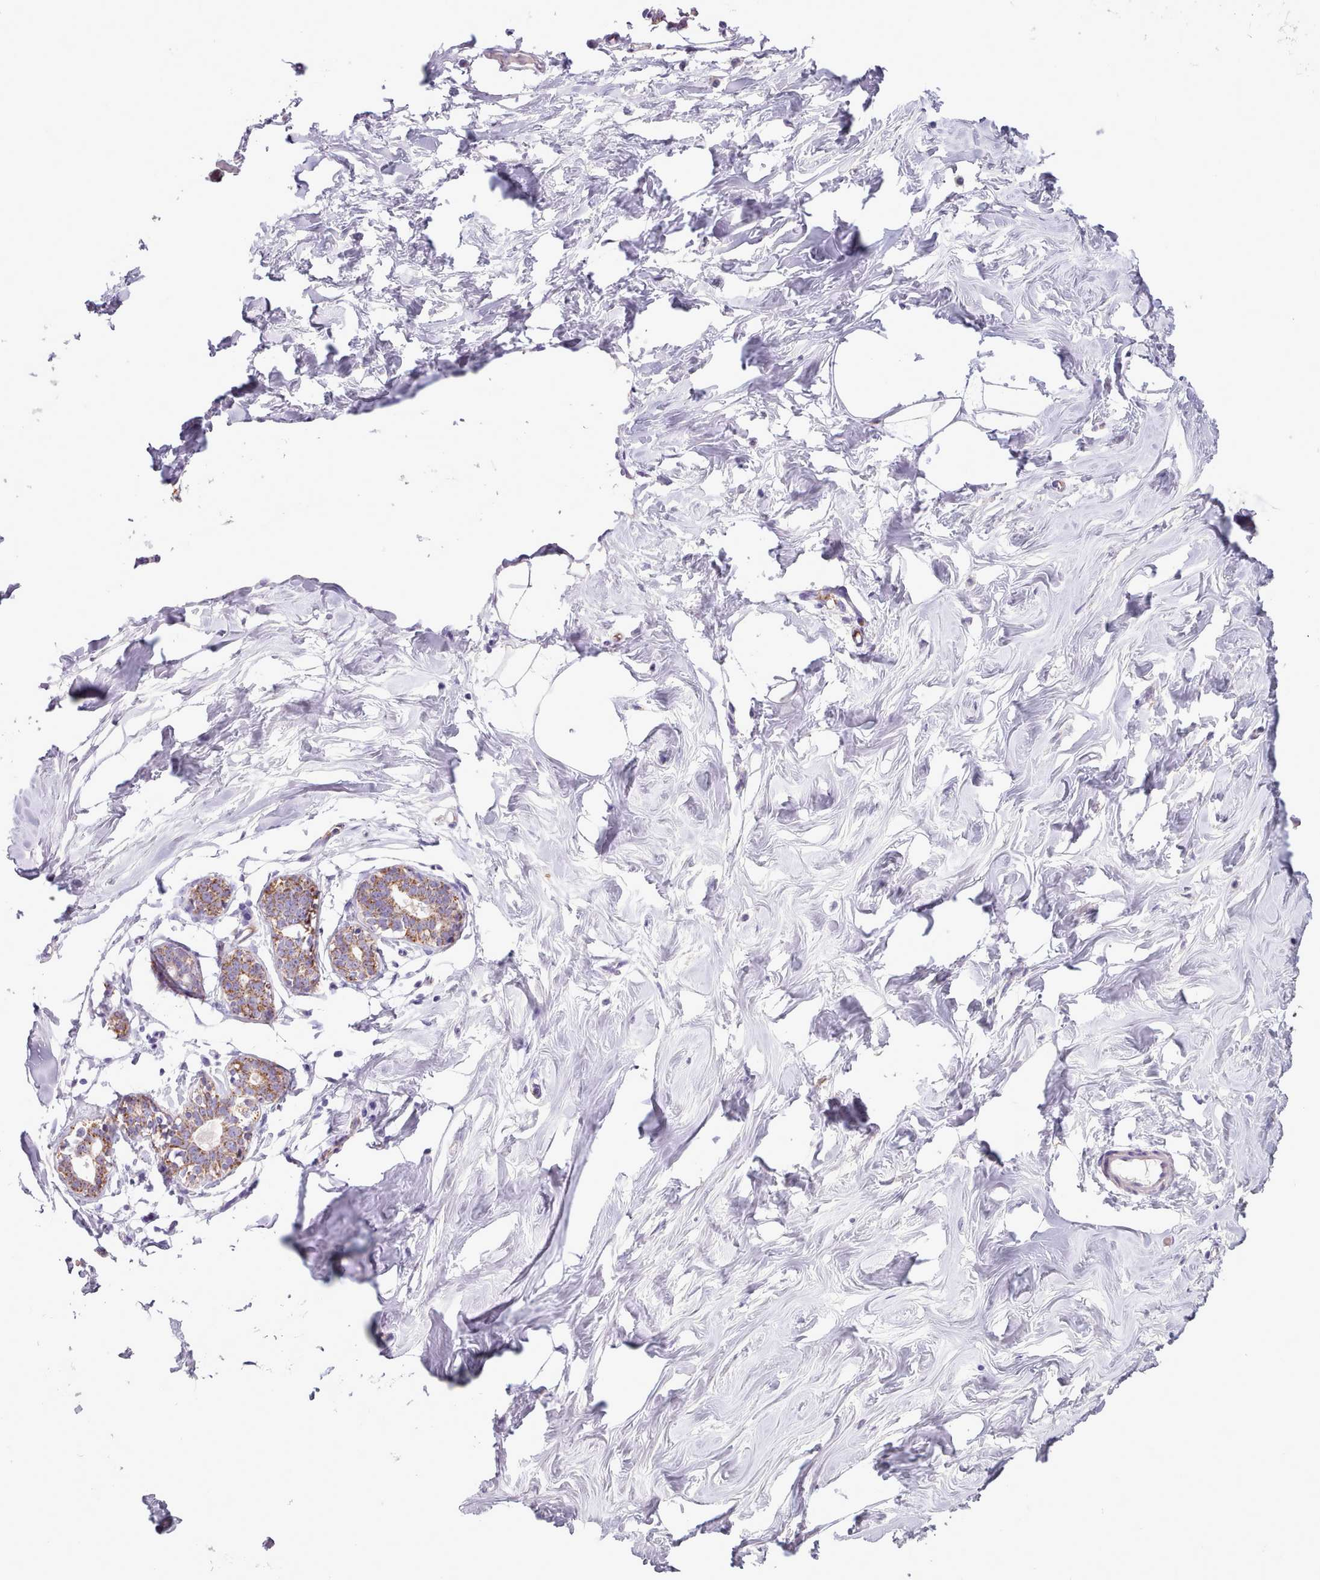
{"staining": {"intensity": "negative", "quantity": "none", "location": "none"}, "tissue": "breast", "cell_type": "Adipocytes", "image_type": "normal", "snomed": [{"axis": "morphology", "description": "Normal tissue, NOS"}, {"axis": "morphology", "description": "Adenoma, NOS"}, {"axis": "topography", "description": "Breast"}], "caption": "Immunohistochemistry image of unremarkable breast: human breast stained with DAB (3,3'-diaminobenzidine) demonstrates no significant protein staining in adipocytes. (DAB (3,3'-diaminobenzidine) IHC with hematoxylin counter stain).", "gene": "AK4P3", "patient": {"sex": "female", "age": 23}}